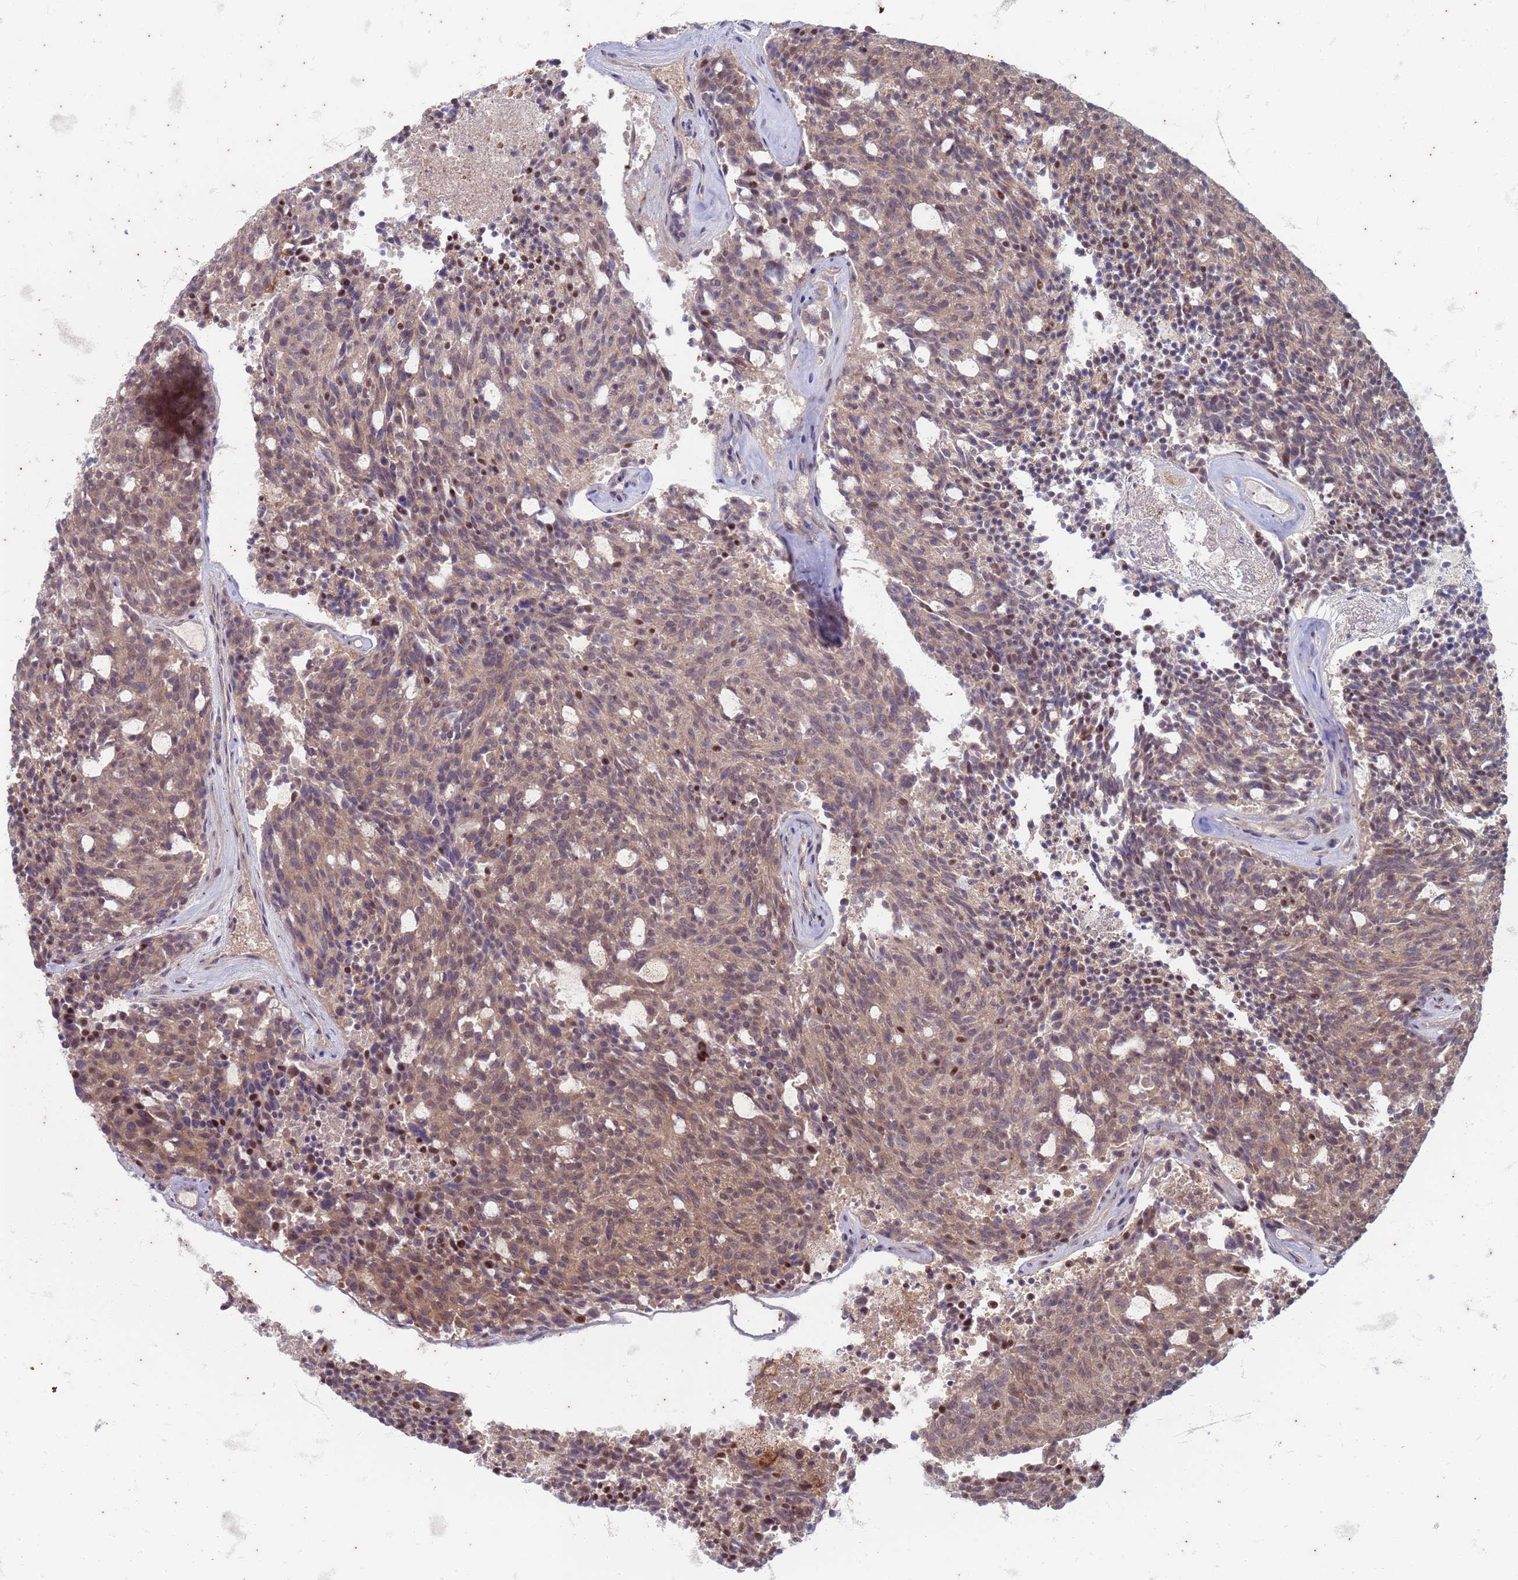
{"staining": {"intensity": "moderate", "quantity": ">75%", "location": "cytoplasmic/membranous,nuclear"}, "tissue": "carcinoid", "cell_type": "Tumor cells", "image_type": "cancer", "snomed": [{"axis": "morphology", "description": "Carcinoid, malignant, NOS"}, {"axis": "topography", "description": "Pancreas"}], "caption": "IHC photomicrograph of neoplastic tissue: carcinoid stained using IHC shows medium levels of moderate protein expression localized specifically in the cytoplasmic/membranous and nuclear of tumor cells, appearing as a cytoplasmic/membranous and nuclear brown color.", "gene": "TRMT6", "patient": {"sex": "female", "age": 54}}